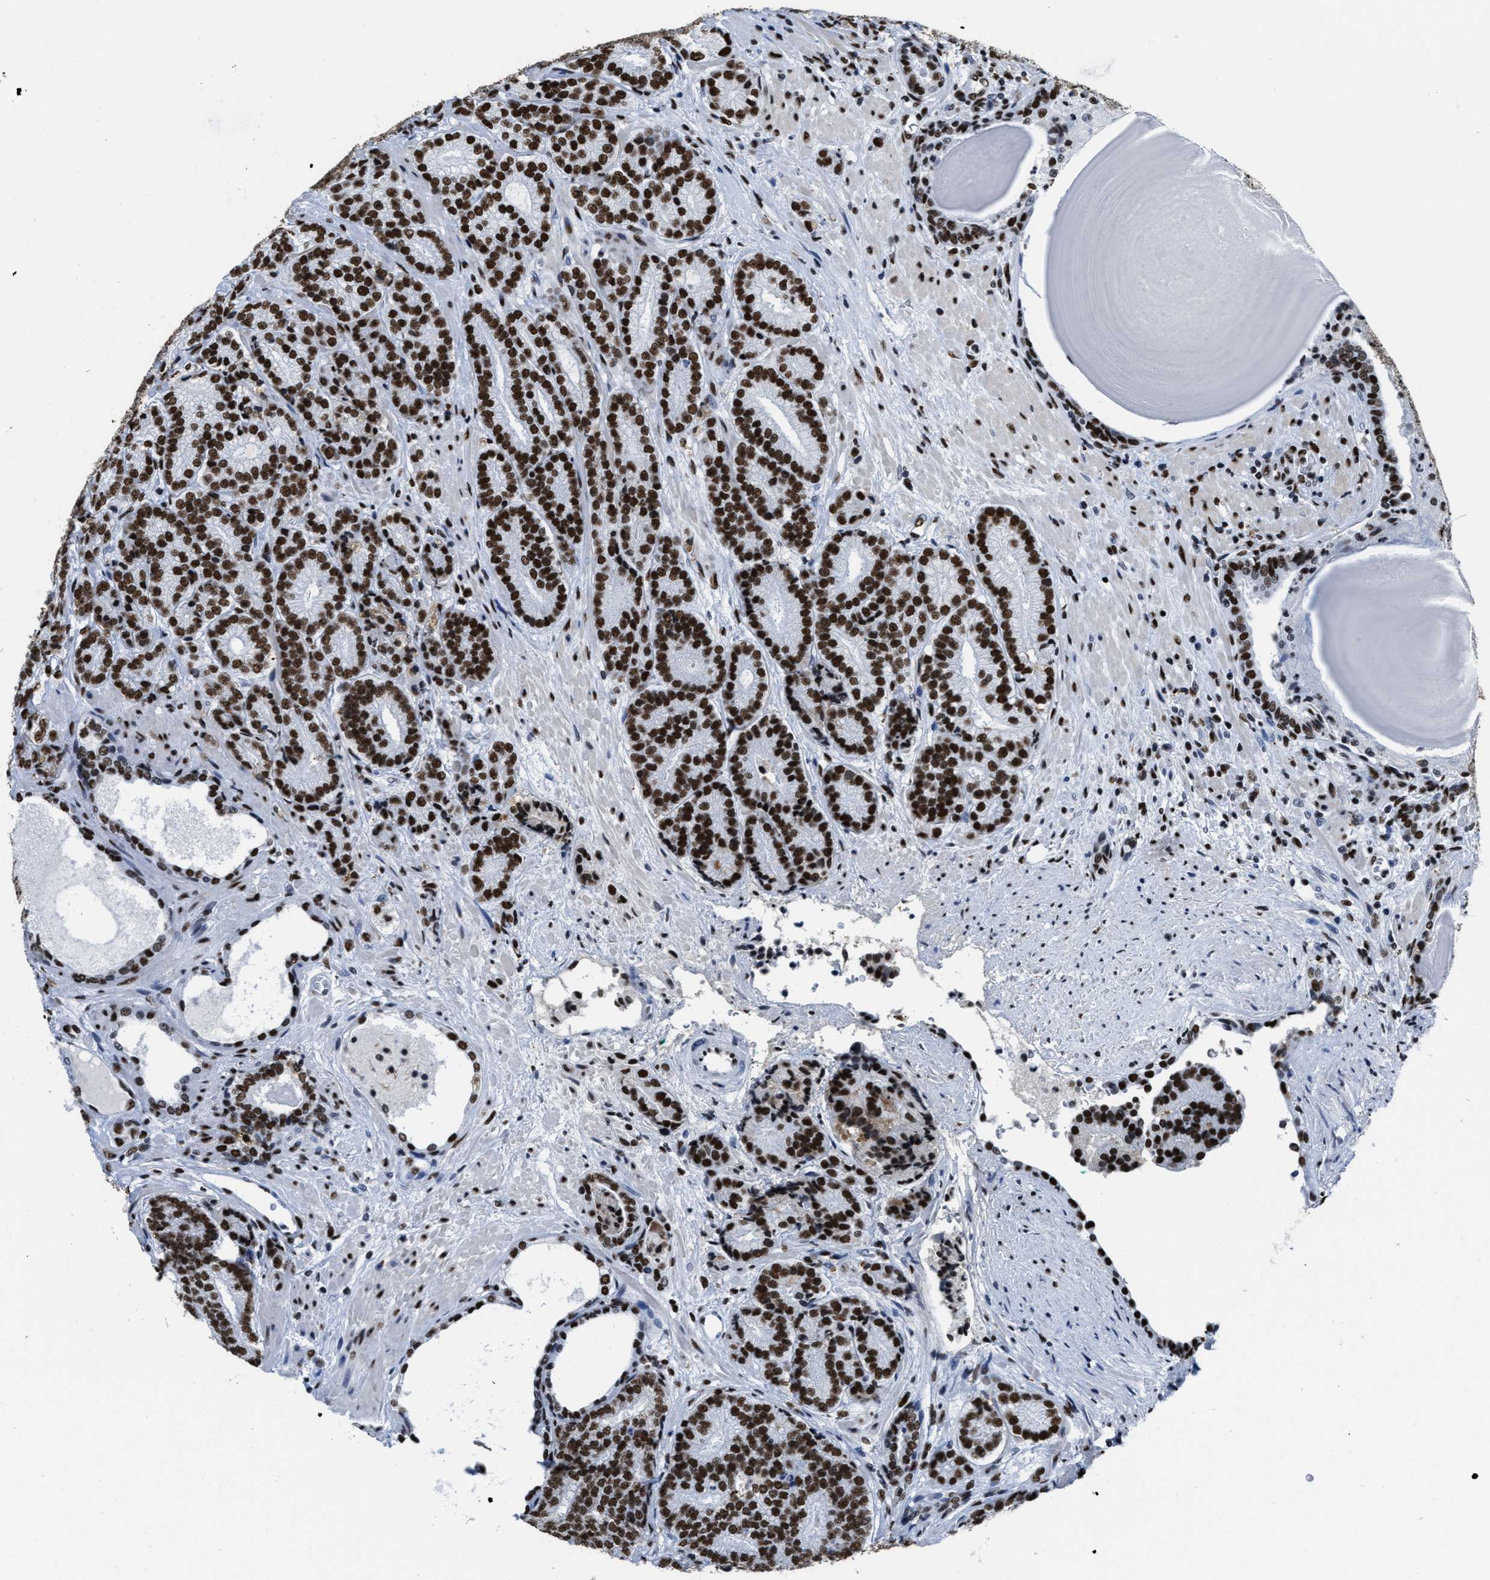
{"staining": {"intensity": "strong", "quantity": ">75%", "location": "nuclear"}, "tissue": "prostate cancer", "cell_type": "Tumor cells", "image_type": "cancer", "snomed": [{"axis": "morphology", "description": "Adenocarcinoma, High grade"}, {"axis": "topography", "description": "Prostate"}], "caption": "IHC histopathology image of neoplastic tissue: prostate cancer stained using immunohistochemistry reveals high levels of strong protein expression localized specifically in the nuclear of tumor cells, appearing as a nuclear brown color.", "gene": "SMARCC2", "patient": {"sex": "male", "age": 61}}